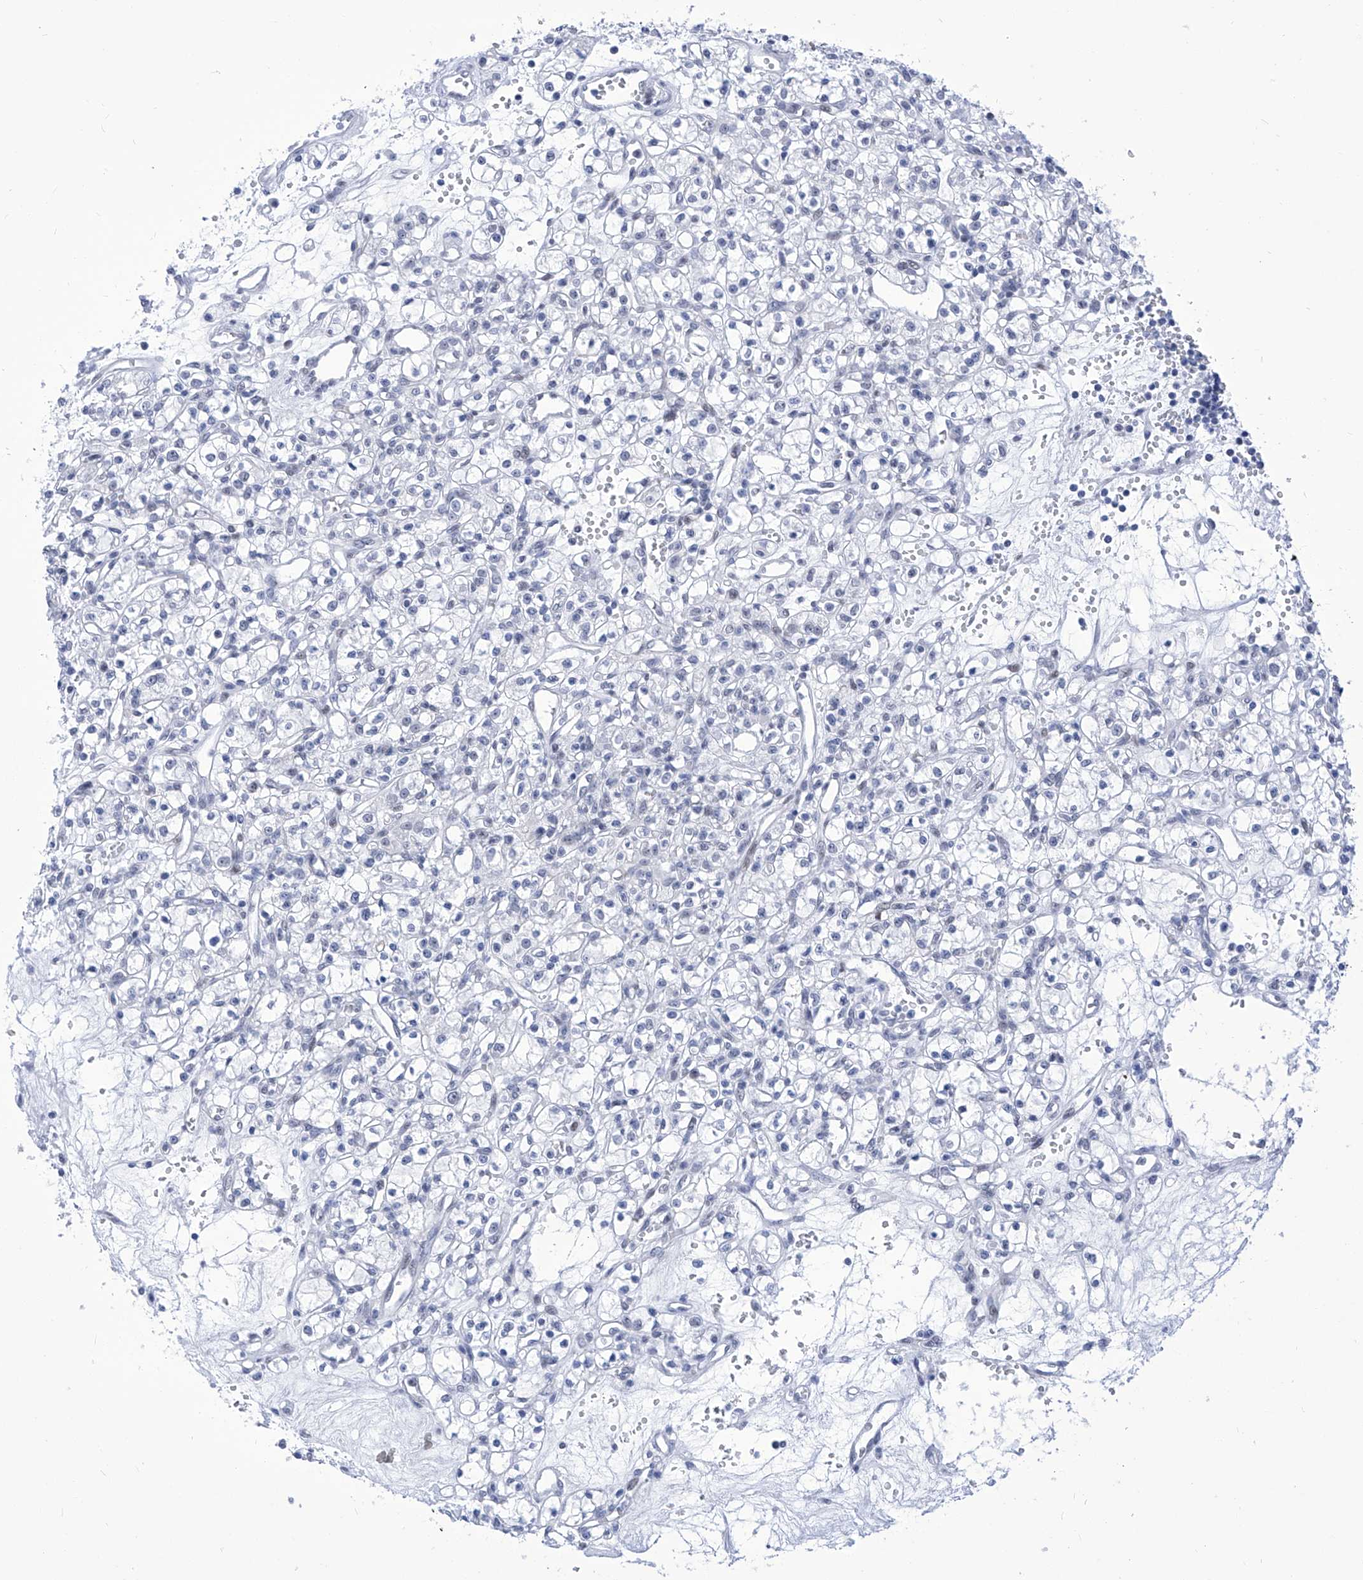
{"staining": {"intensity": "negative", "quantity": "none", "location": "none"}, "tissue": "renal cancer", "cell_type": "Tumor cells", "image_type": "cancer", "snomed": [{"axis": "morphology", "description": "Adenocarcinoma, NOS"}, {"axis": "topography", "description": "Kidney"}], "caption": "IHC of renal cancer (adenocarcinoma) exhibits no positivity in tumor cells. Brightfield microscopy of IHC stained with DAB (3,3'-diaminobenzidine) (brown) and hematoxylin (blue), captured at high magnification.", "gene": "SART1", "patient": {"sex": "female", "age": 59}}